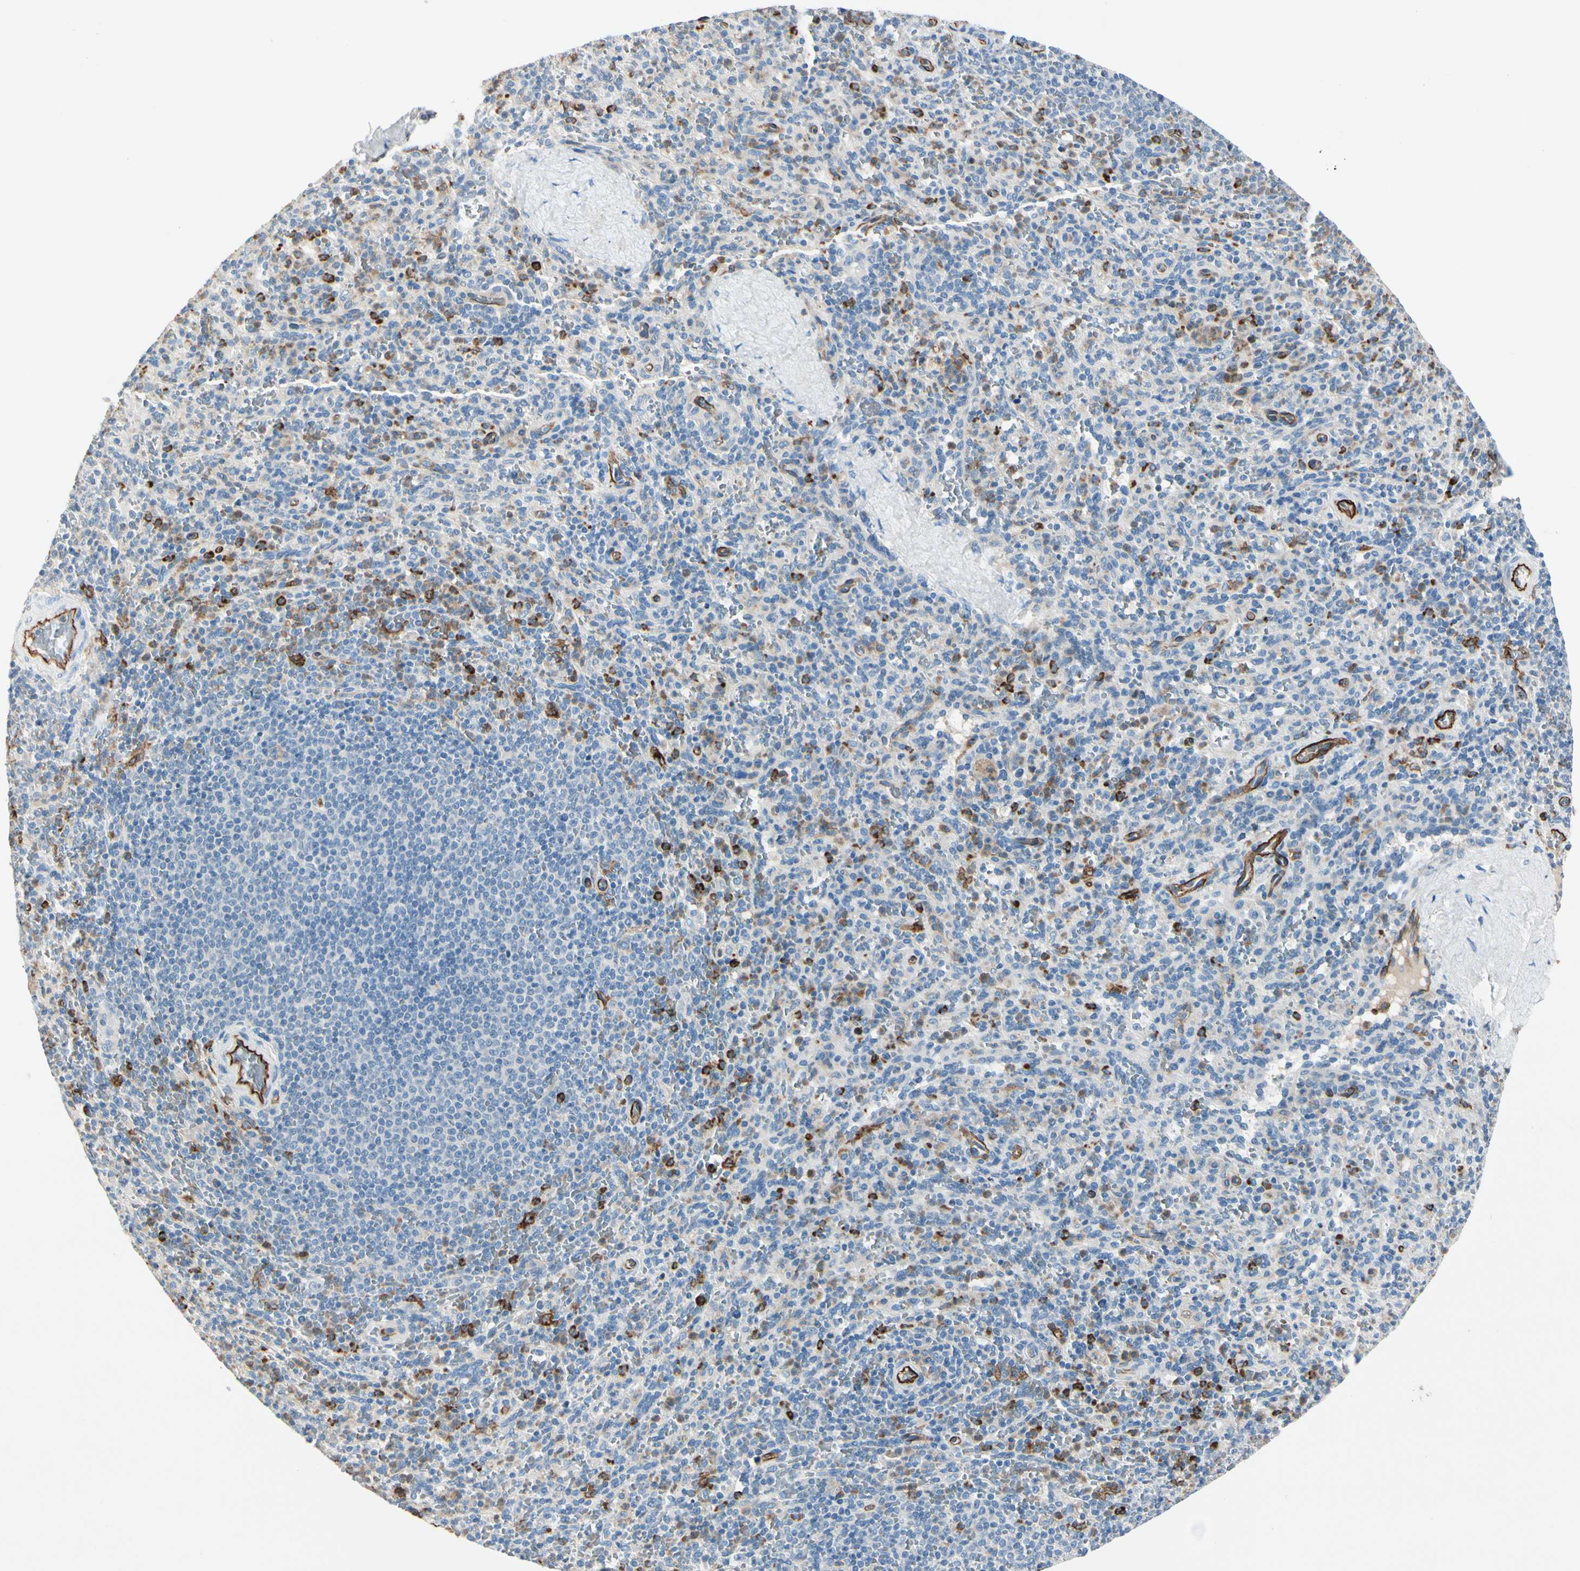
{"staining": {"intensity": "moderate", "quantity": "<25%", "location": "cytoplasmic/membranous"}, "tissue": "spleen", "cell_type": "Cells in red pulp", "image_type": "normal", "snomed": [{"axis": "morphology", "description": "Normal tissue, NOS"}, {"axis": "topography", "description": "Spleen"}], "caption": "The image reveals immunohistochemical staining of normal spleen. There is moderate cytoplasmic/membranous staining is seen in approximately <25% of cells in red pulp. (Stains: DAB (3,3'-diaminobenzidine) in brown, nuclei in blue, Microscopy: brightfield microscopy at high magnification).", "gene": "CD93", "patient": {"sex": "male", "age": 36}}